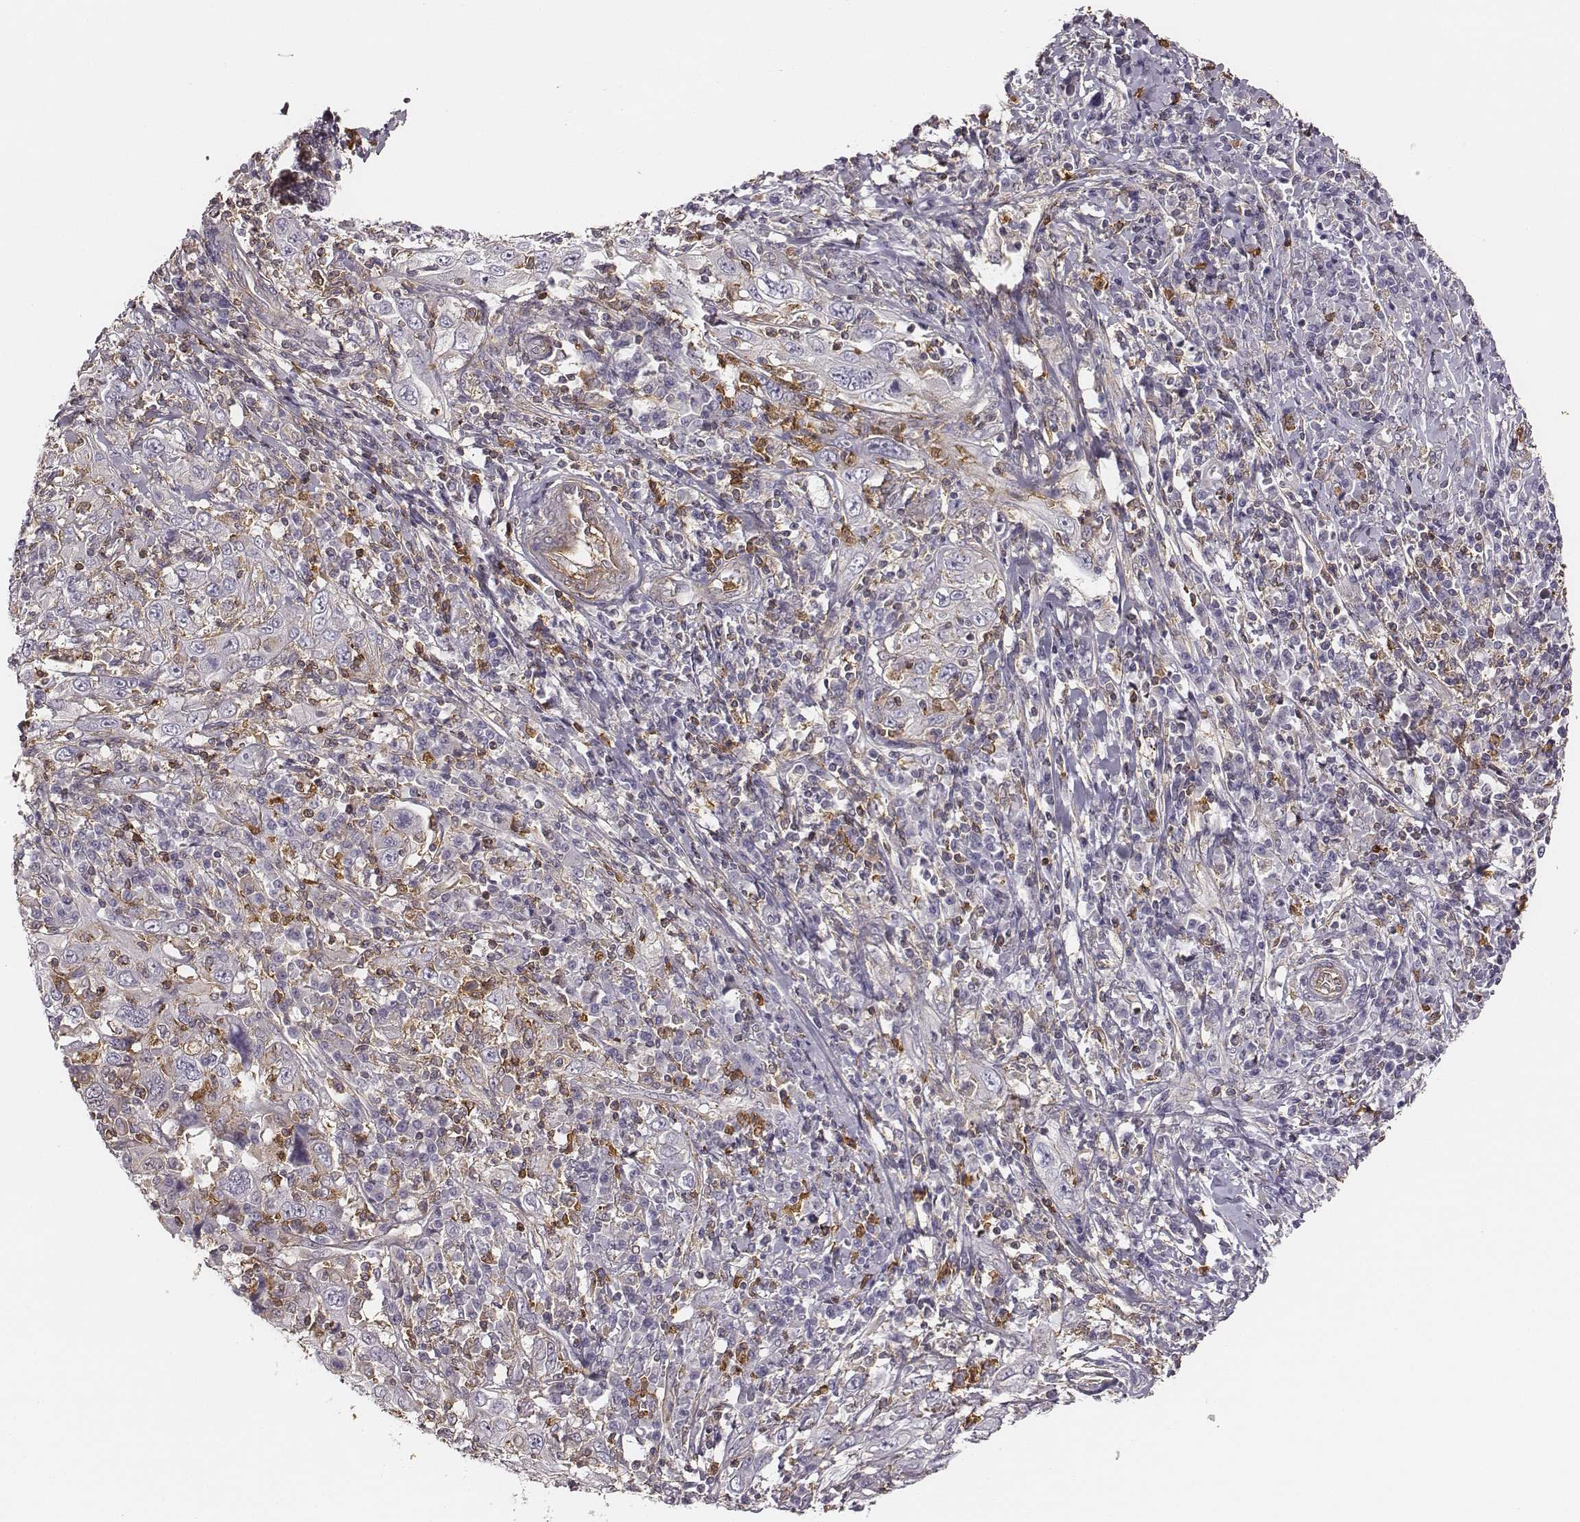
{"staining": {"intensity": "negative", "quantity": "none", "location": "none"}, "tissue": "cervical cancer", "cell_type": "Tumor cells", "image_type": "cancer", "snomed": [{"axis": "morphology", "description": "Squamous cell carcinoma, NOS"}, {"axis": "topography", "description": "Cervix"}], "caption": "Image shows no protein positivity in tumor cells of cervical cancer (squamous cell carcinoma) tissue.", "gene": "ZYX", "patient": {"sex": "female", "age": 46}}